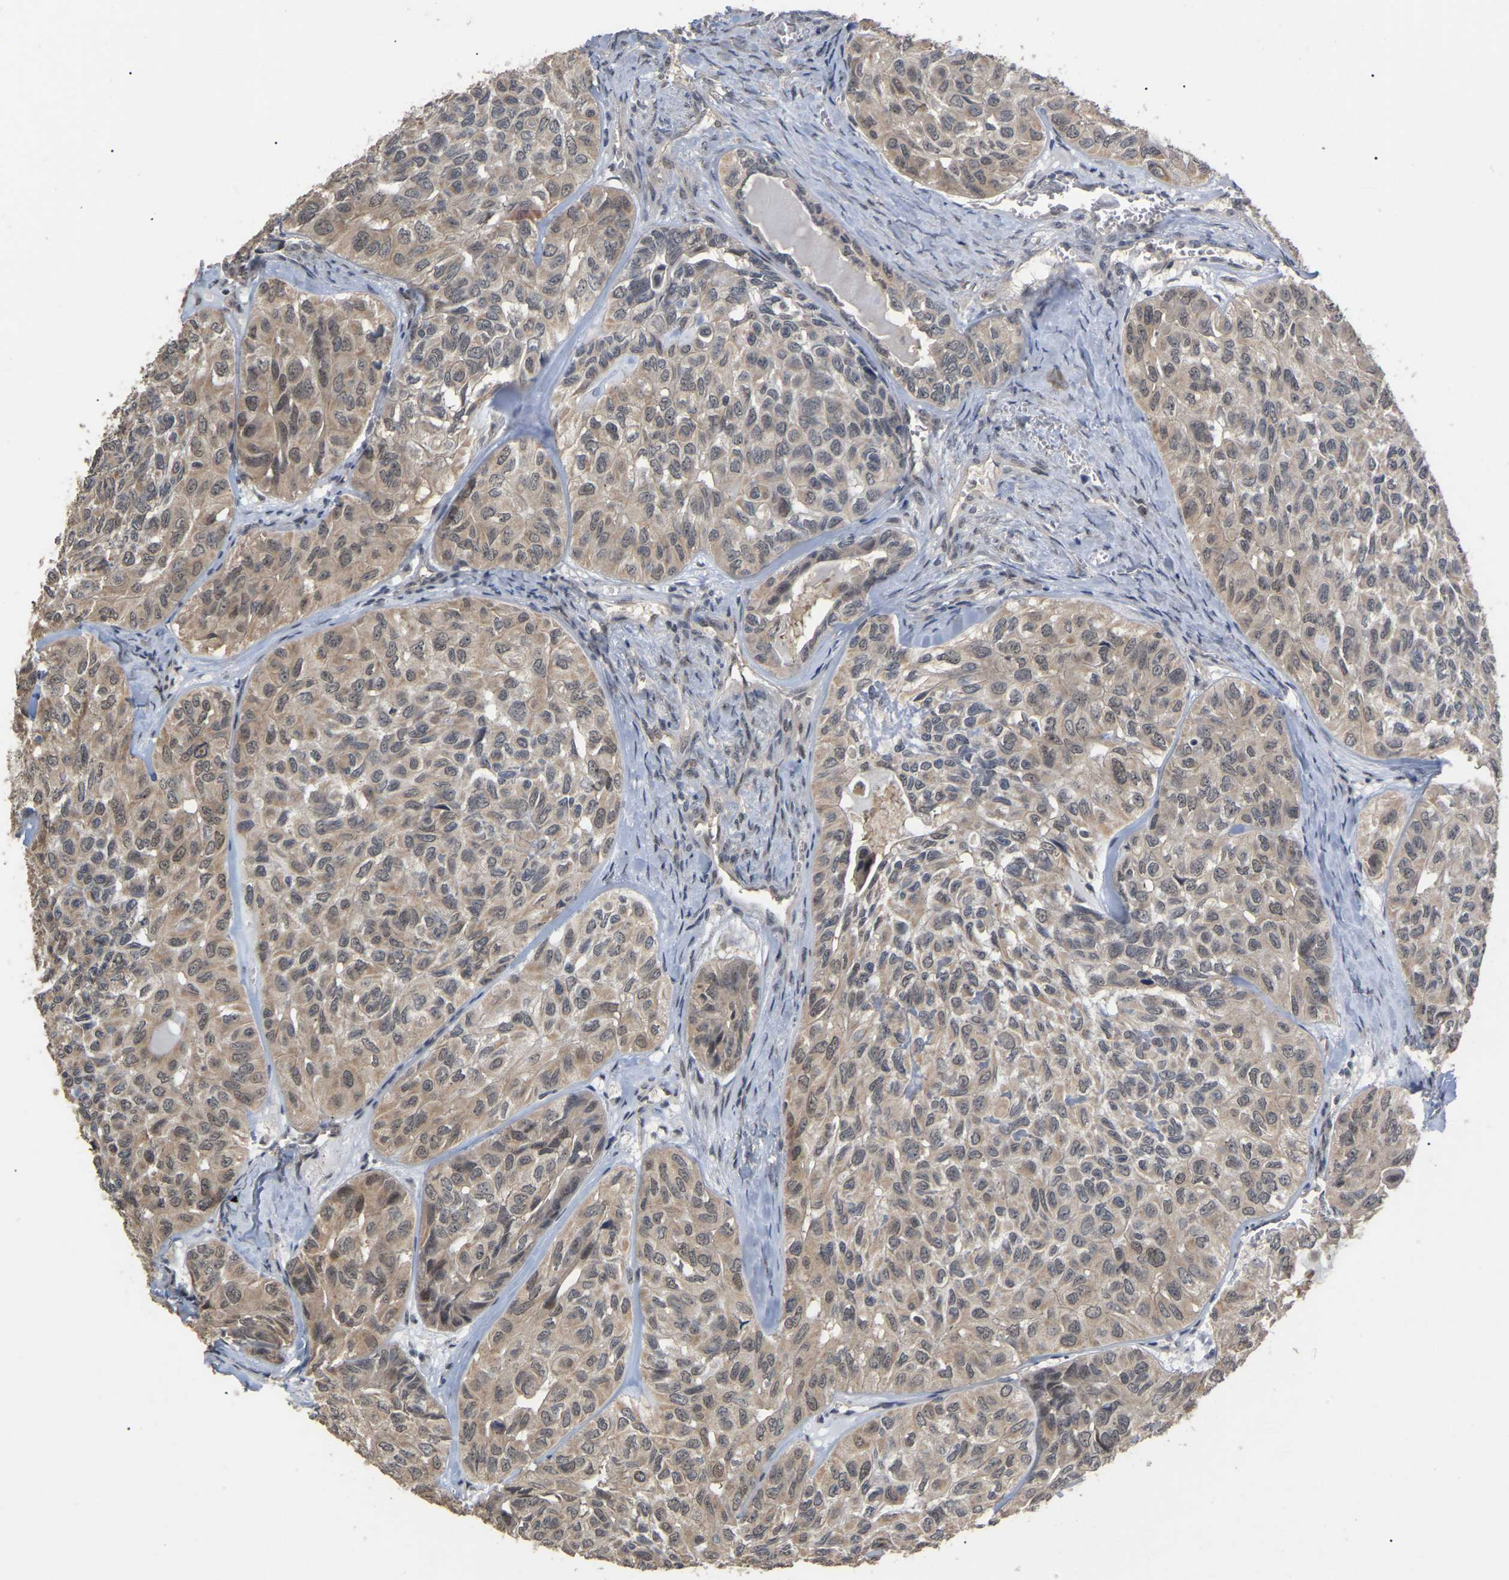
{"staining": {"intensity": "weak", "quantity": ">75%", "location": "cytoplasmic/membranous,nuclear"}, "tissue": "head and neck cancer", "cell_type": "Tumor cells", "image_type": "cancer", "snomed": [{"axis": "morphology", "description": "Adenocarcinoma, NOS"}, {"axis": "topography", "description": "Salivary gland, NOS"}, {"axis": "topography", "description": "Head-Neck"}], "caption": "Tumor cells reveal low levels of weak cytoplasmic/membranous and nuclear staining in approximately >75% of cells in adenocarcinoma (head and neck).", "gene": "JAZF1", "patient": {"sex": "female", "age": 76}}